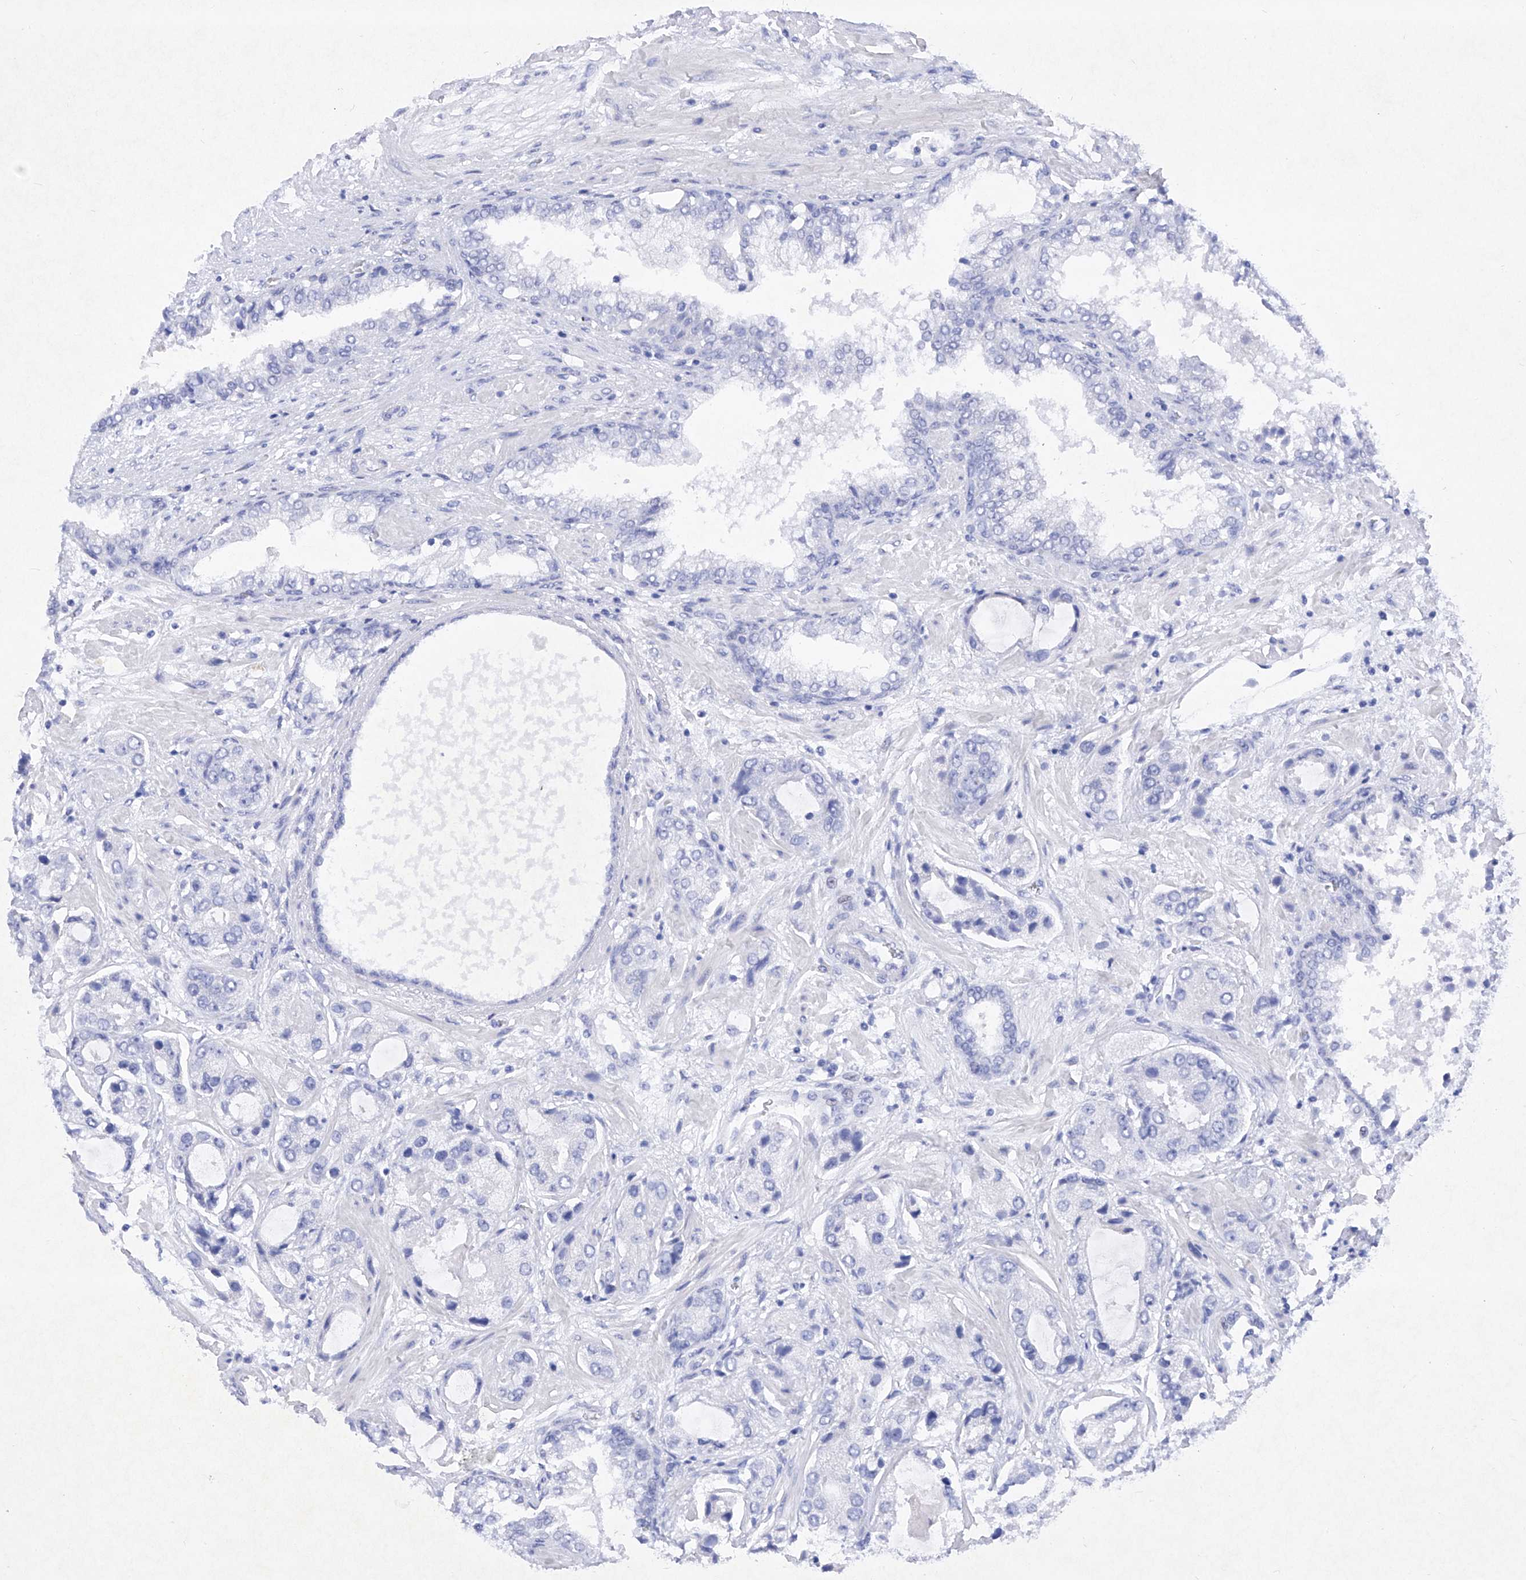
{"staining": {"intensity": "negative", "quantity": "none", "location": "none"}, "tissue": "prostate cancer", "cell_type": "Tumor cells", "image_type": "cancer", "snomed": [{"axis": "morphology", "description": "Normal tissue, NOS"}, {"axis": "morphology", "description": "Adenocarcinoma, High grade"}, {"axis": "topography", "description": "Prostate"}, {"axis": "topography", "description": "Peripheral nerve tissue"}], "caption": "DAB immunohistochemical staining of prostate high-grade adenocarcinoma exhibits no significant expression in tumor cells.", "gene": "BARX2", "patient": {"sex": "male", "age": 59}}